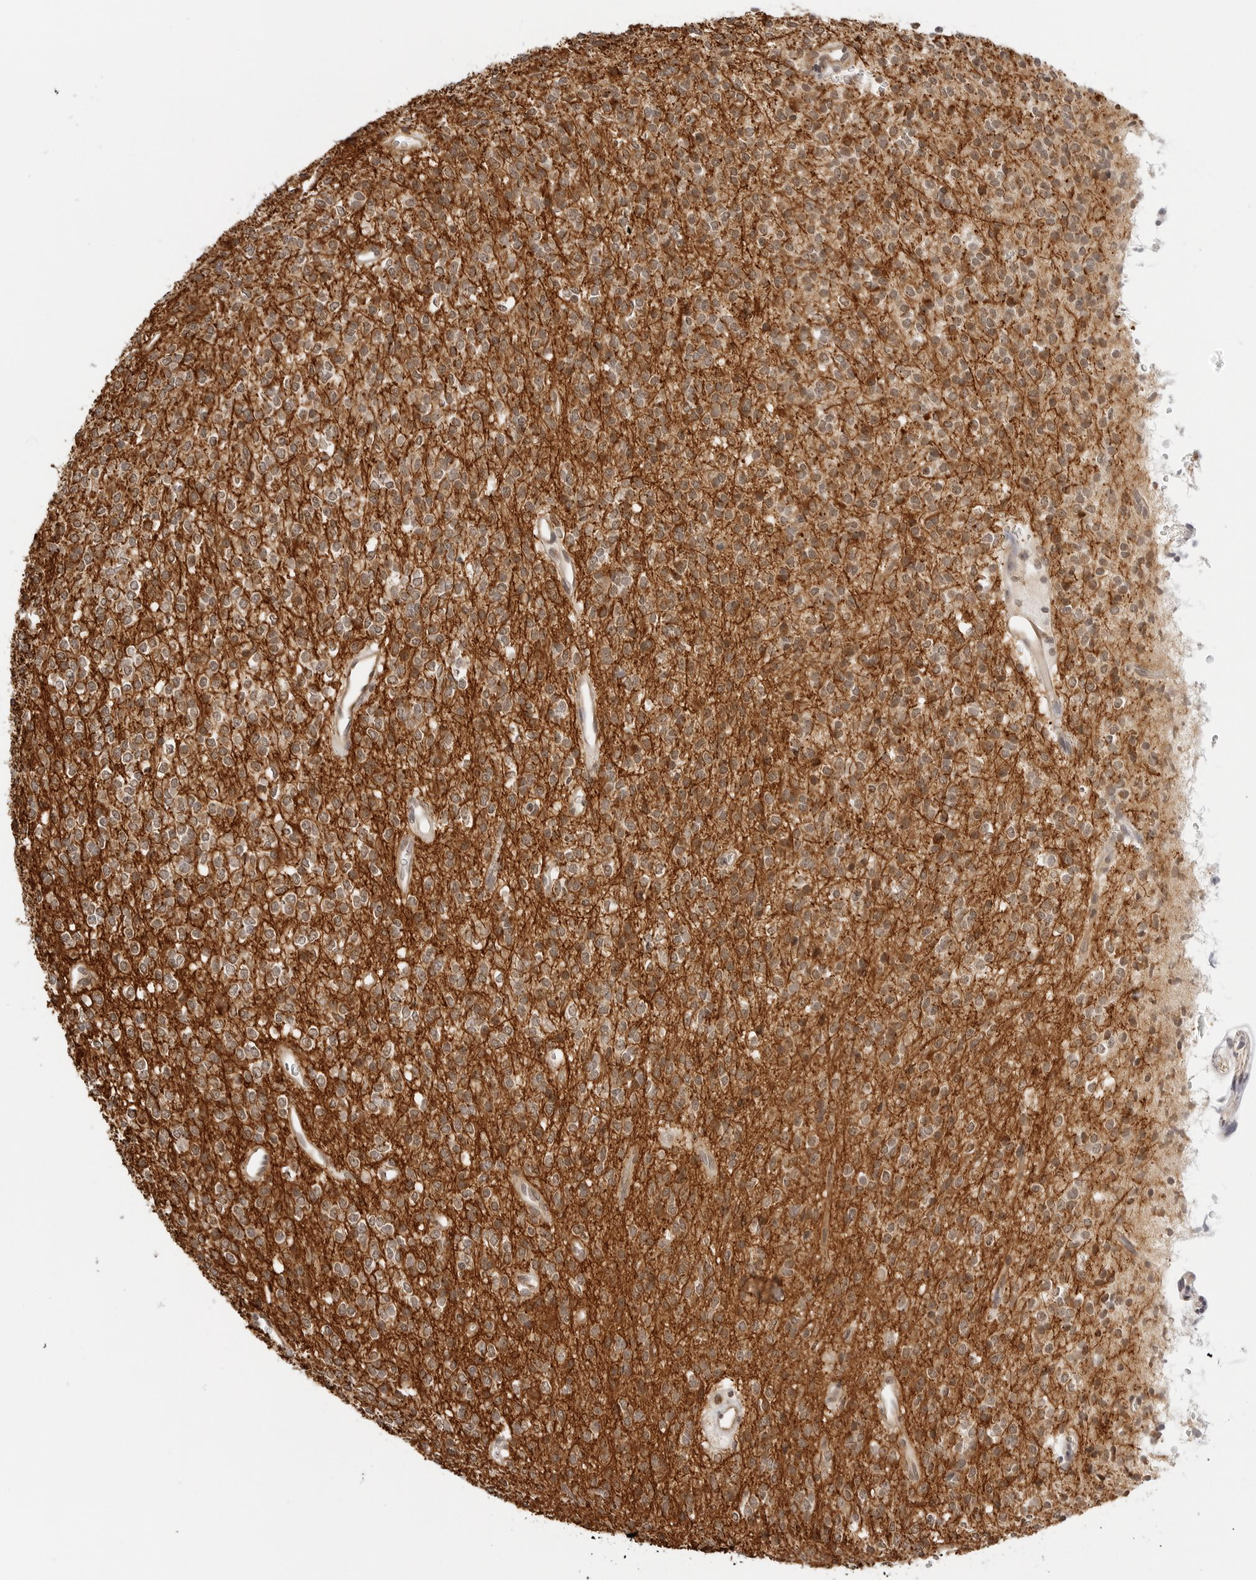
{"staining": {"intensity": "moderate", "quantity": "25%-75%", "location": "cytoplasmic/membranous"}, "tissue": "glioma", "cell_type": "Tumor cells", "image_type": "cancer", "snomed": [{"axis": "morphology", "description": "Glioma, malignant, High grade"}, {"axis": "topography", "description": "Brain"}], "caption": "This is a histology image of immunohistochemistry staining of malignant glioma (high-grade), which shows moderate staining in the cytoplasmic/membranous of tumor cells.", "gene": "GORAB", "patient": {"sex": "male", "age": 34}}